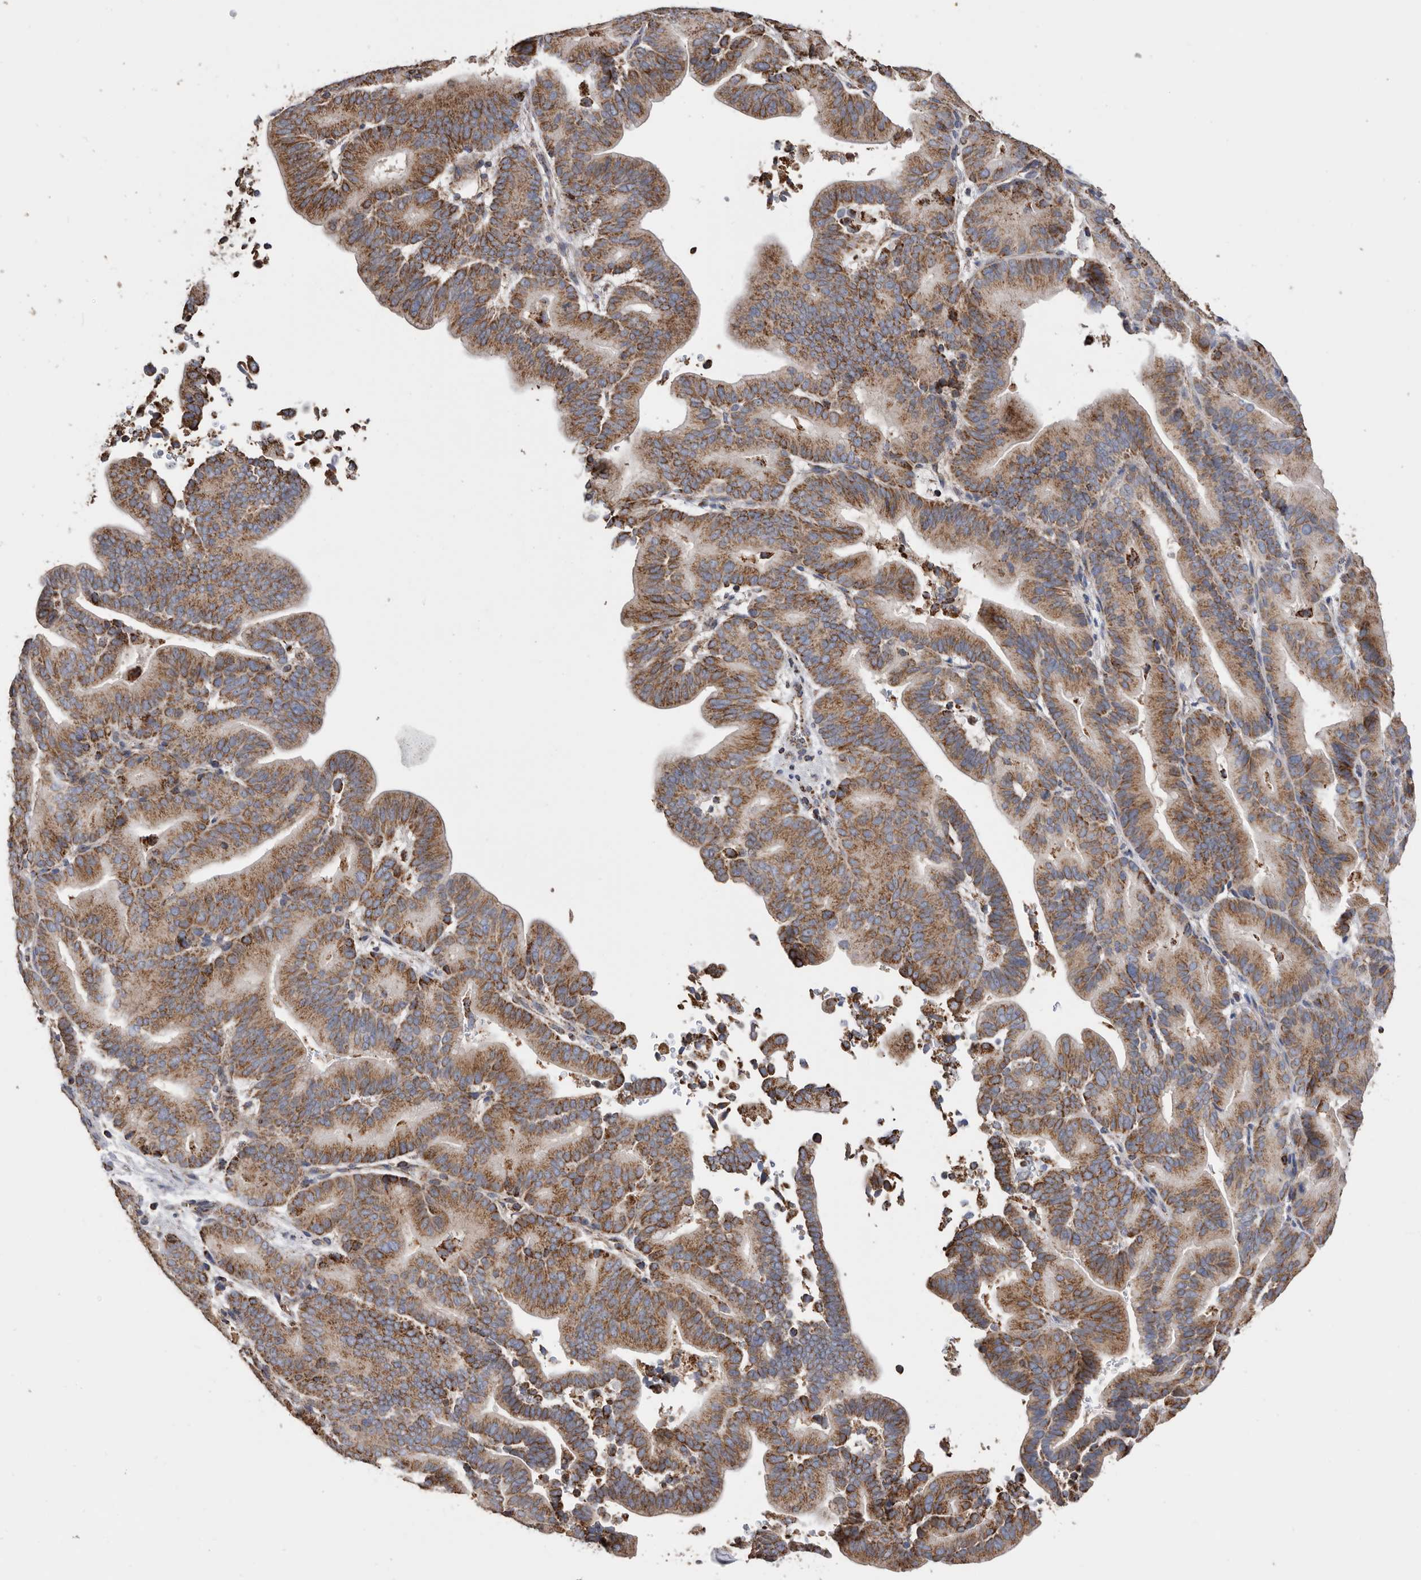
{"staining": {"intensity": "moderate", "quantity": ">75%", "location": "cytoplasmic/membranous"}, "tissue": "liver cancer", "cell_type": "Tumor cells", "image_type": "cancer", "snomed": [{"axis": "morphology", "description": "Cholangiocarcinoma"}, {"axis": "topography", "description": "Liver"}], "caption": "DAB immunohistochemical staining of liver cholangiocarcinoma shows moderate cytoplasmic/membranous protein positivity in about >75% of tumor cells. Ihc stains the protein of interest in brown and the nuclei are stained blue.", "gene": "WFDC1", "patient": {"sex": "female", "age": 75}}